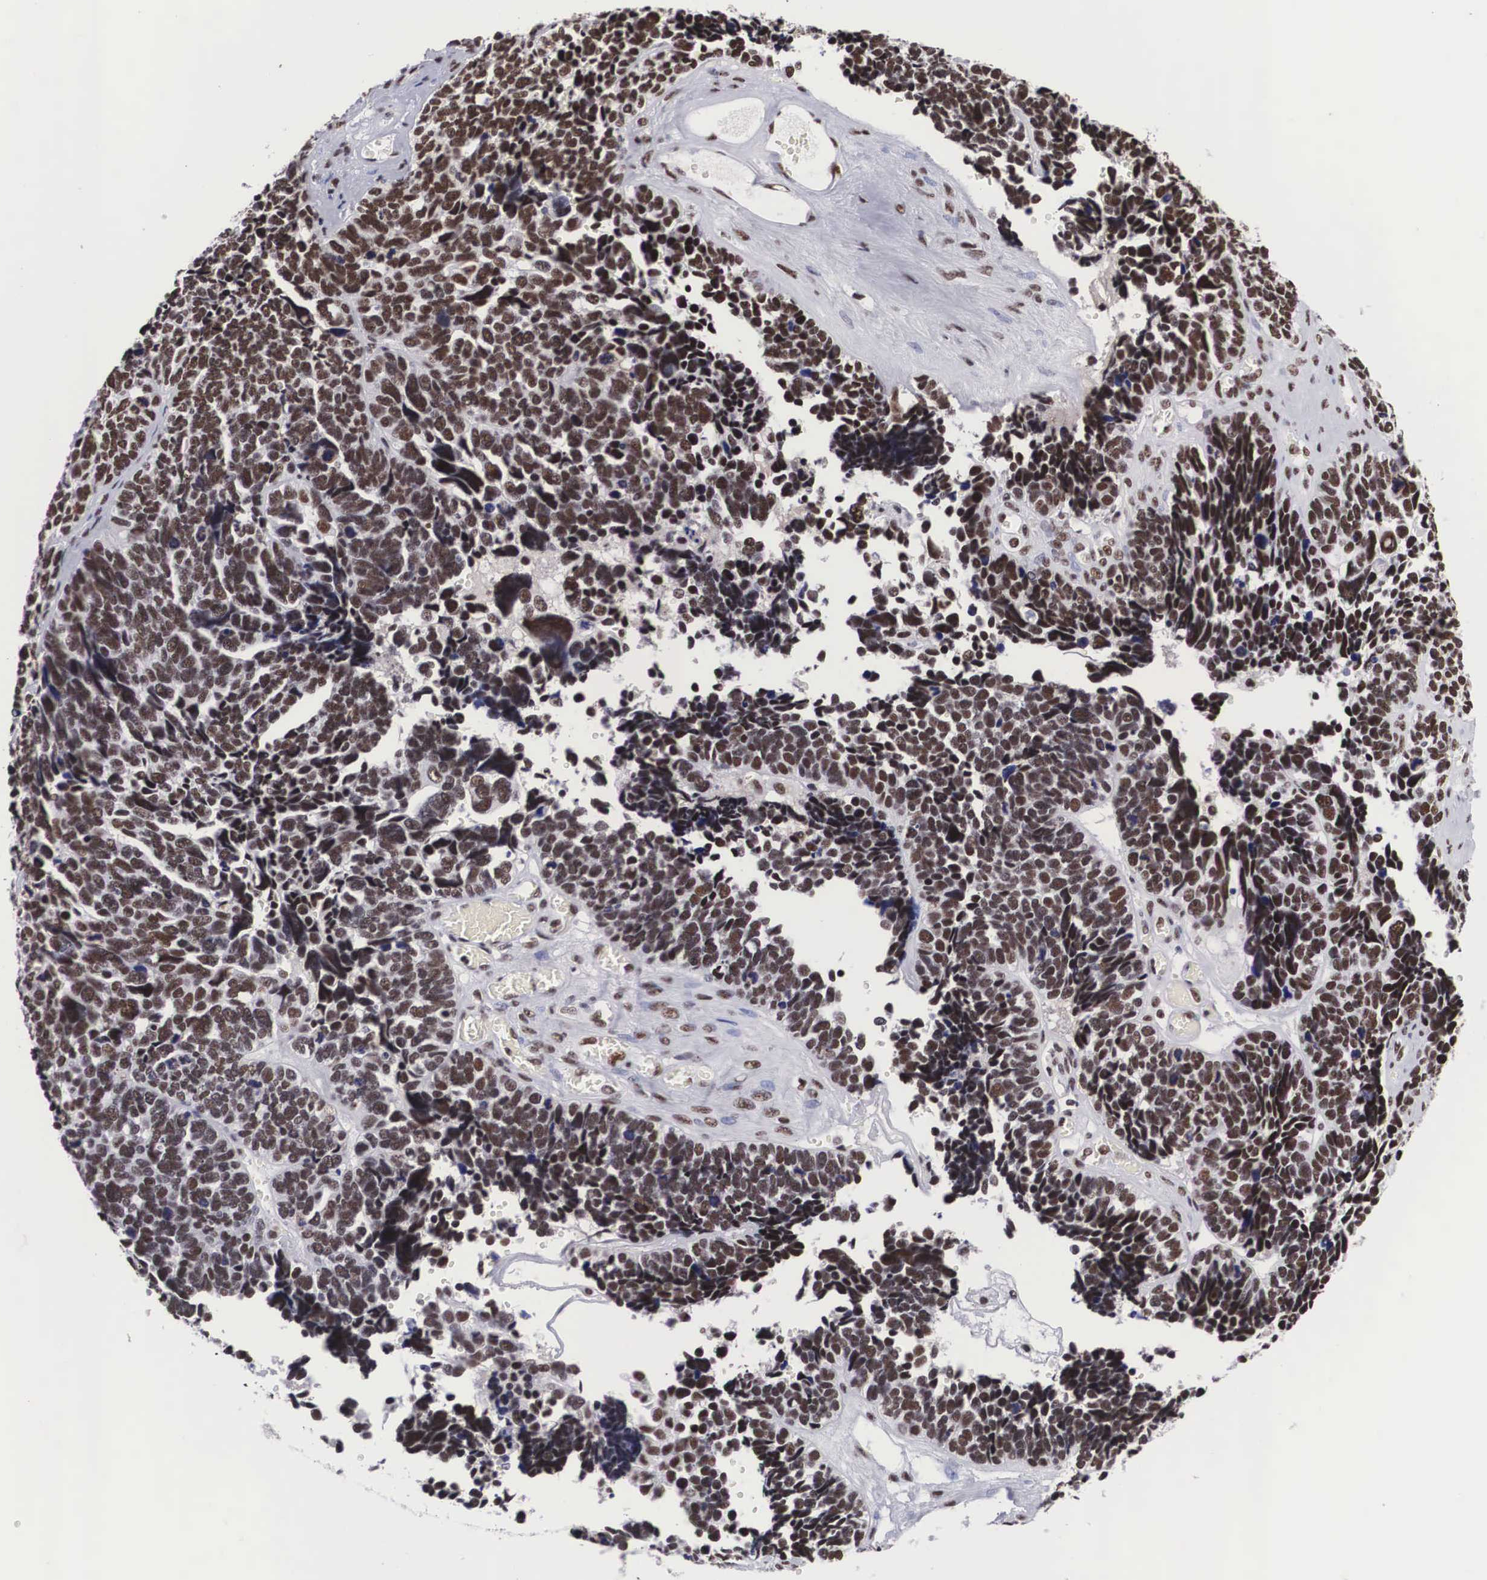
{"staining": {"intensity": "moderate", "quantity": ">75%", "location": "nuclear"}, "tissue": "ovarian cancer", "cell_type": "Tumor cells", "image_type": "cancer", "snomed": [{"axis": "morphology", "description": "Cystadenocarcinoma, serous, NOS"}, {"axis": "topography", "description": "Ovary"}], "caption": "This is an image of immunohistochemistry staining of ovarian cancer, which shows moderate expression in the nuclear of tumor cells.", "gene": "SF3A1", "patient": {"sex": "female", "age": 77}}